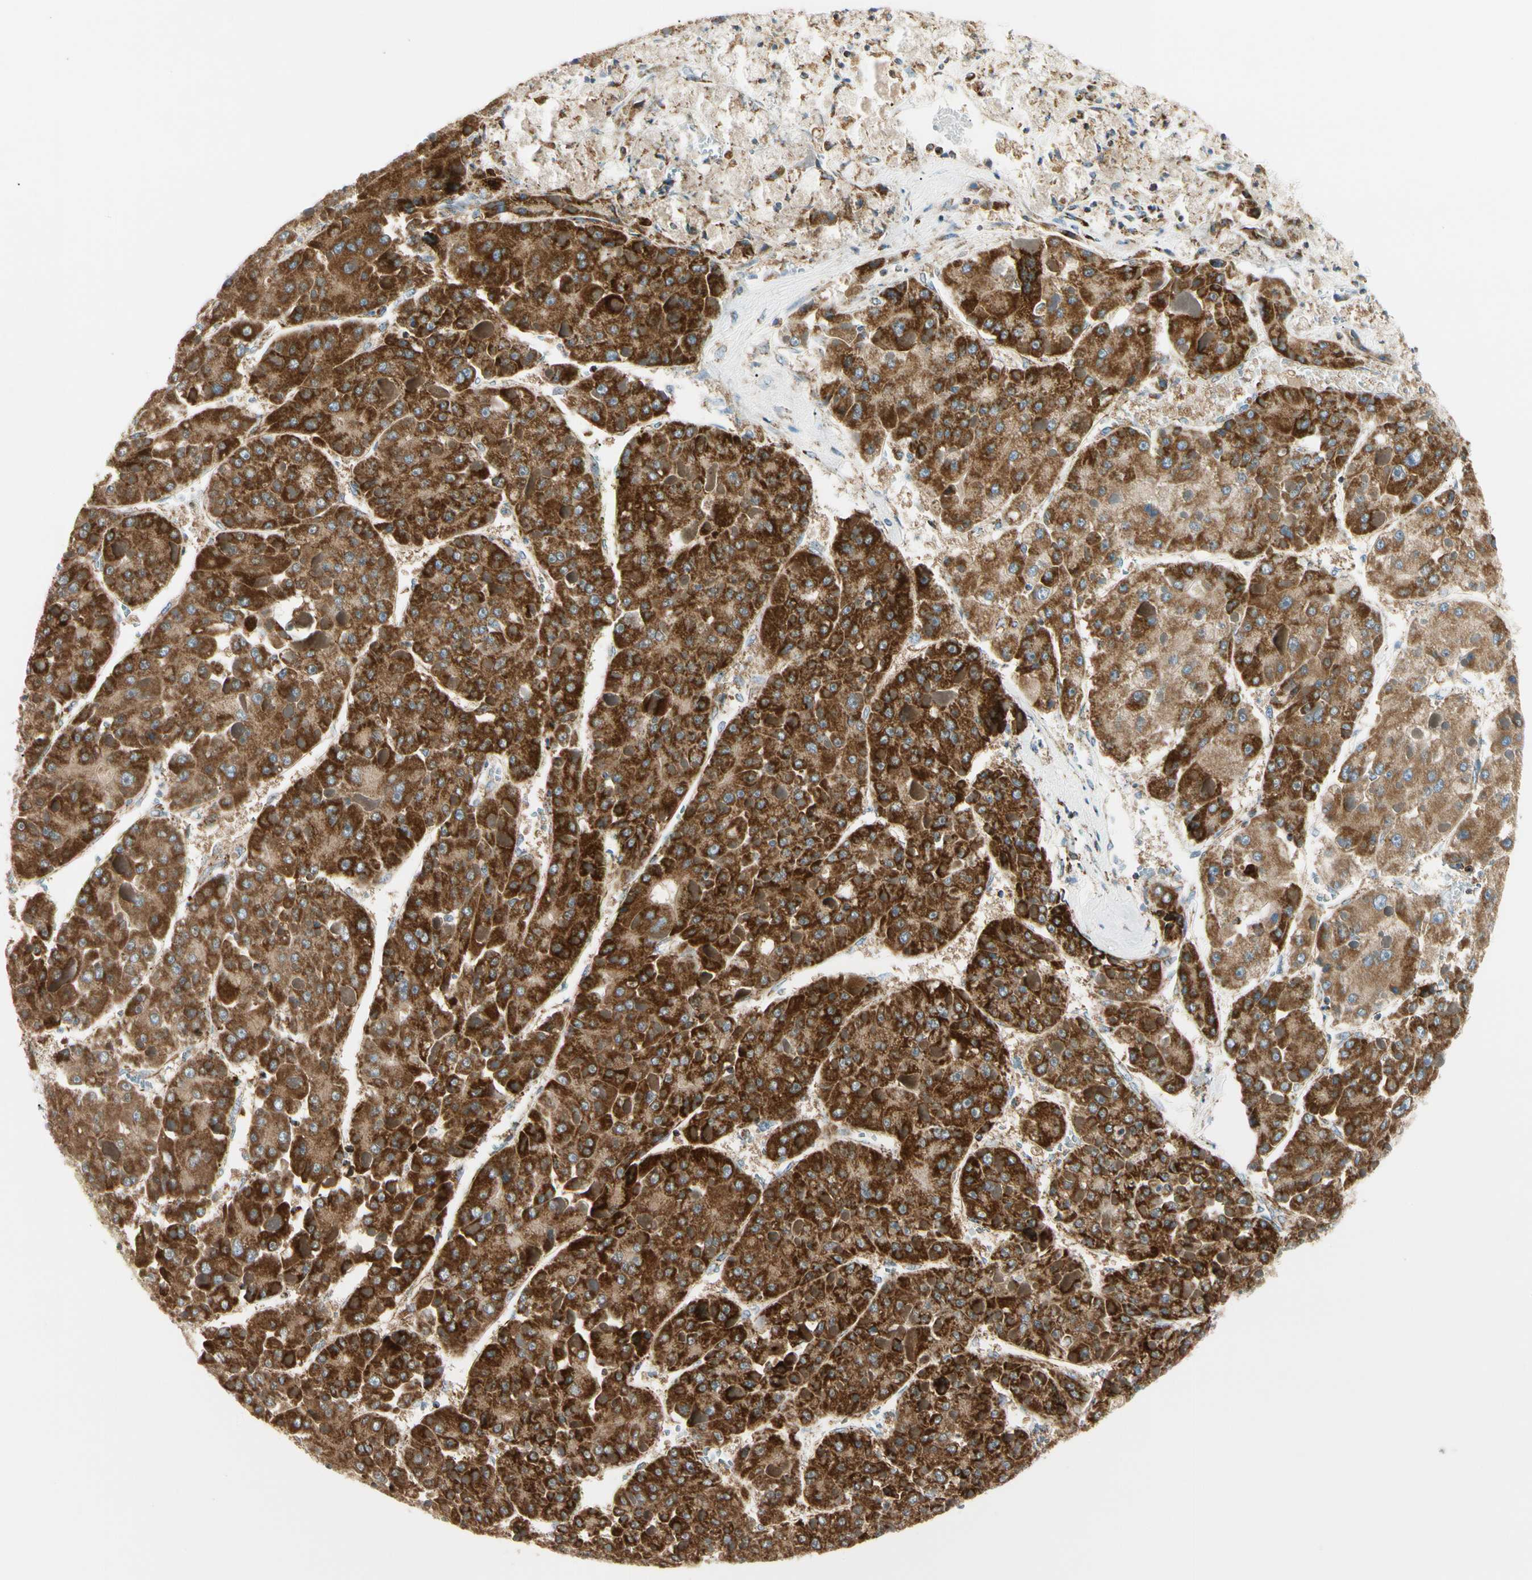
{"staining": {"intensity": "strong", "quantity": ">75%", "location": "cytoplasmic/membranous"}, "tissue": "liver cancer", "cell_type": "Tumor cells", "image_type": "cancer", "snomed": [{"axis": "morphology", "description": "Carcinoma, Hepatocellular, NOS"}, {"axis": "topography", "description": "Liver"}], "caption": "Strong cytoplasmic/membranous expression for a protein is appreciated in about >75% of tumor cells of liver cancer using immunohistochemistry (IHC).", "gene": "TBC1D10A", "patient": {"sex": "female", "age": 73}}